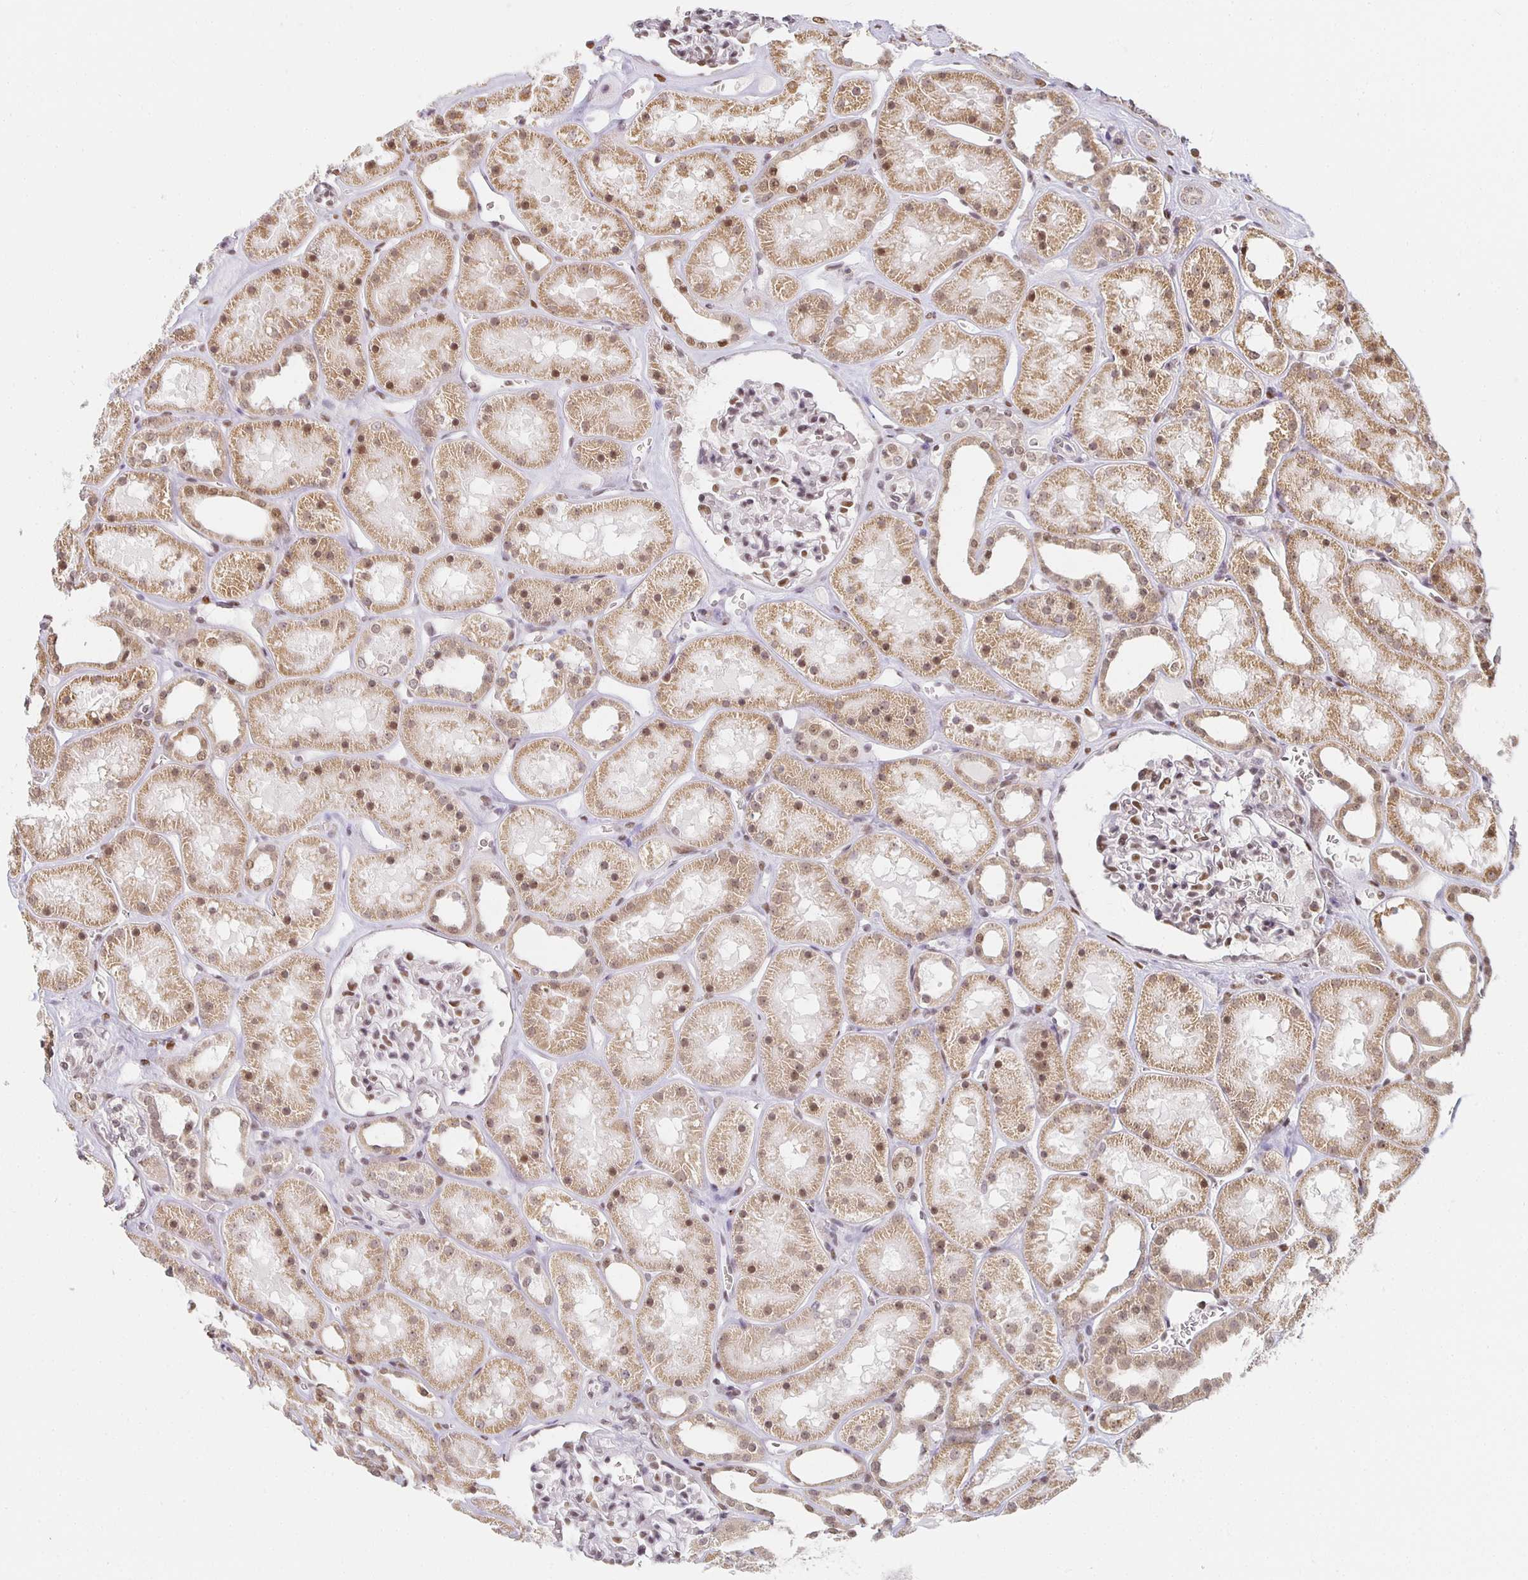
{"staining": {"intensity": "moderate", "quantity": "25%-75%", "location": "nuclear"}, "tissue": "kidney", "cell_type": "Cells in glomeruli", "image_type": "normal", "snomed": [{"axis": "morphology", "description": "Normal tissue, NOS"}, {"axis": "topography", "description": "Kidney"}], "caption": "A micrograph of kidney stained for a protein shows moderate nuclear brown staining in cells in glomeruli. The staining is performed using DAB brown chromogen to label protein expression. The nuclei are counter-stained blue using hematoxylin.", "gene": "SMARCA2", "patient": {"sex": "female", "age": 41}}